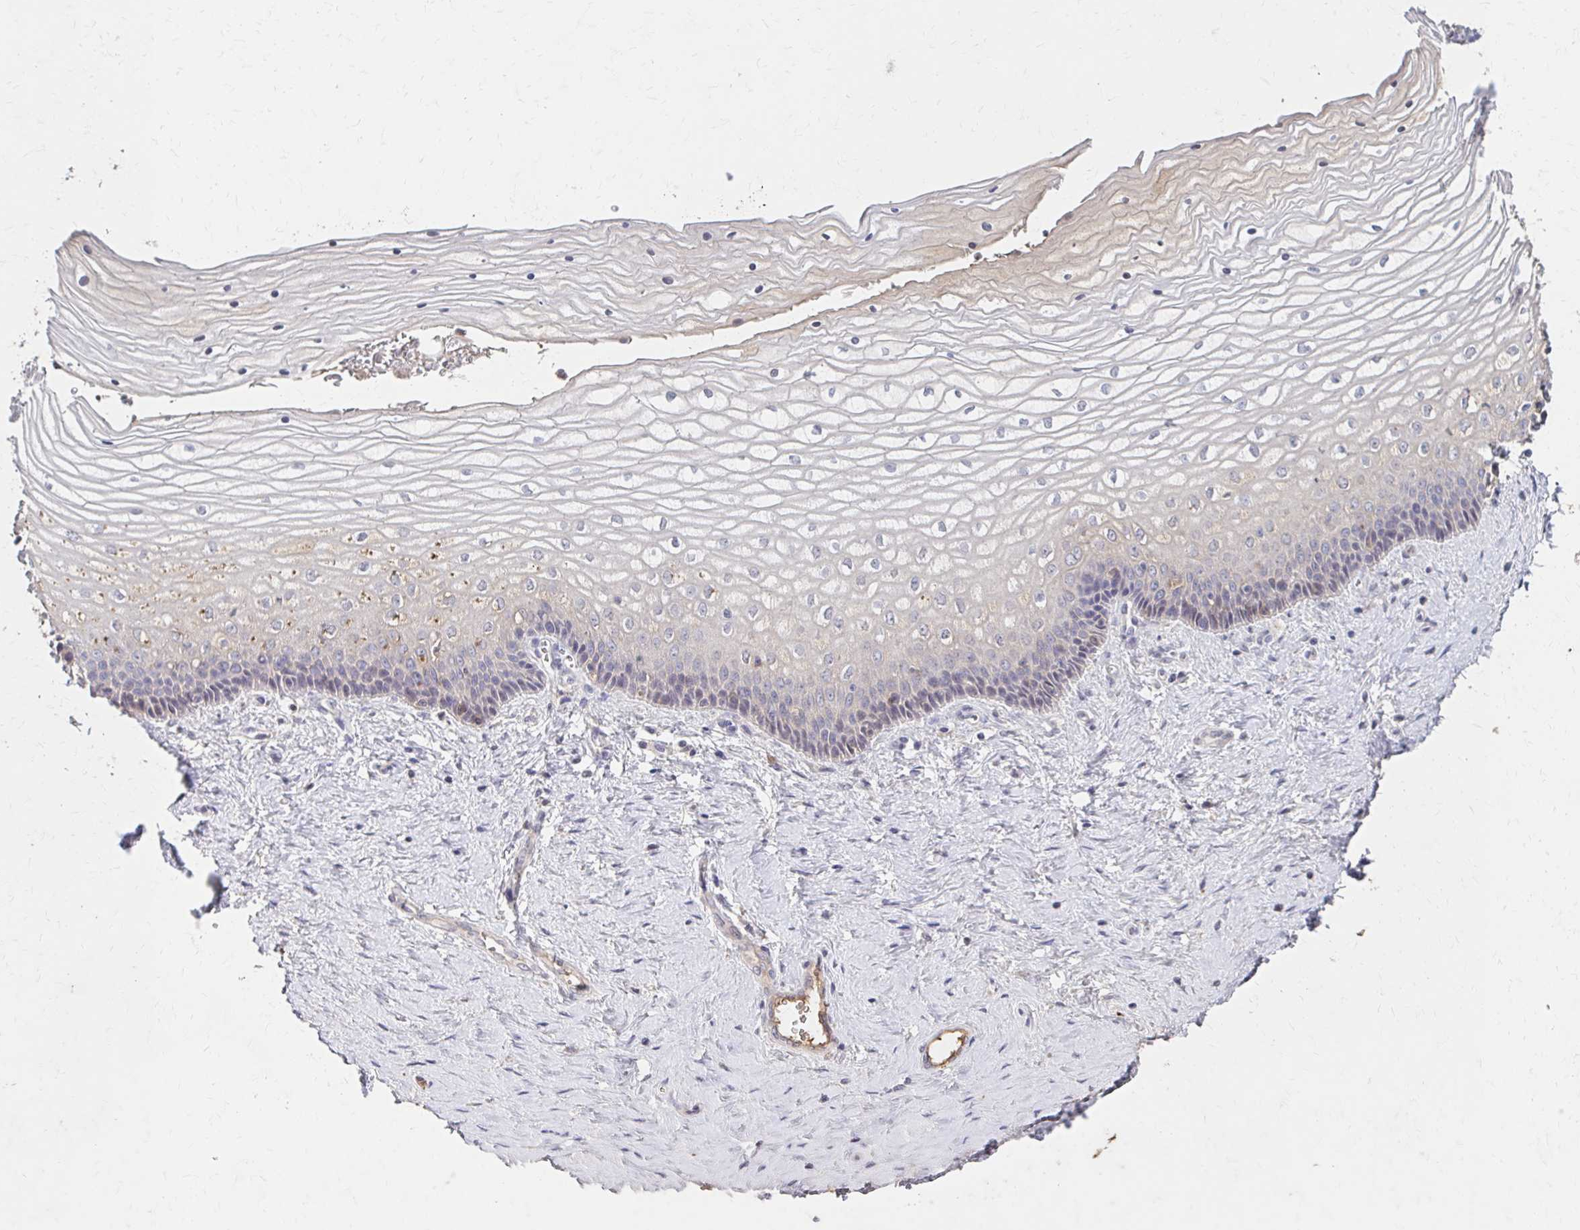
{"staining": {"intensity": "weak", "quantity": "<25%", "location": "cytoplasmic/membranous"}, "tissue": "vagina", "cell_type": "Squamous epithelial cells", "image_type": "normal", "snomed": [{"axis": "morphology", "description": "Normal tissue, NOS"}, {"axis": "topography", "description": "Vagina"}], "caption": "The image displays no significant positivity in squamous epithelial cells of vagina.", "gene": "HMGCS2", "patient": {"sex": "female", "age": 45}}